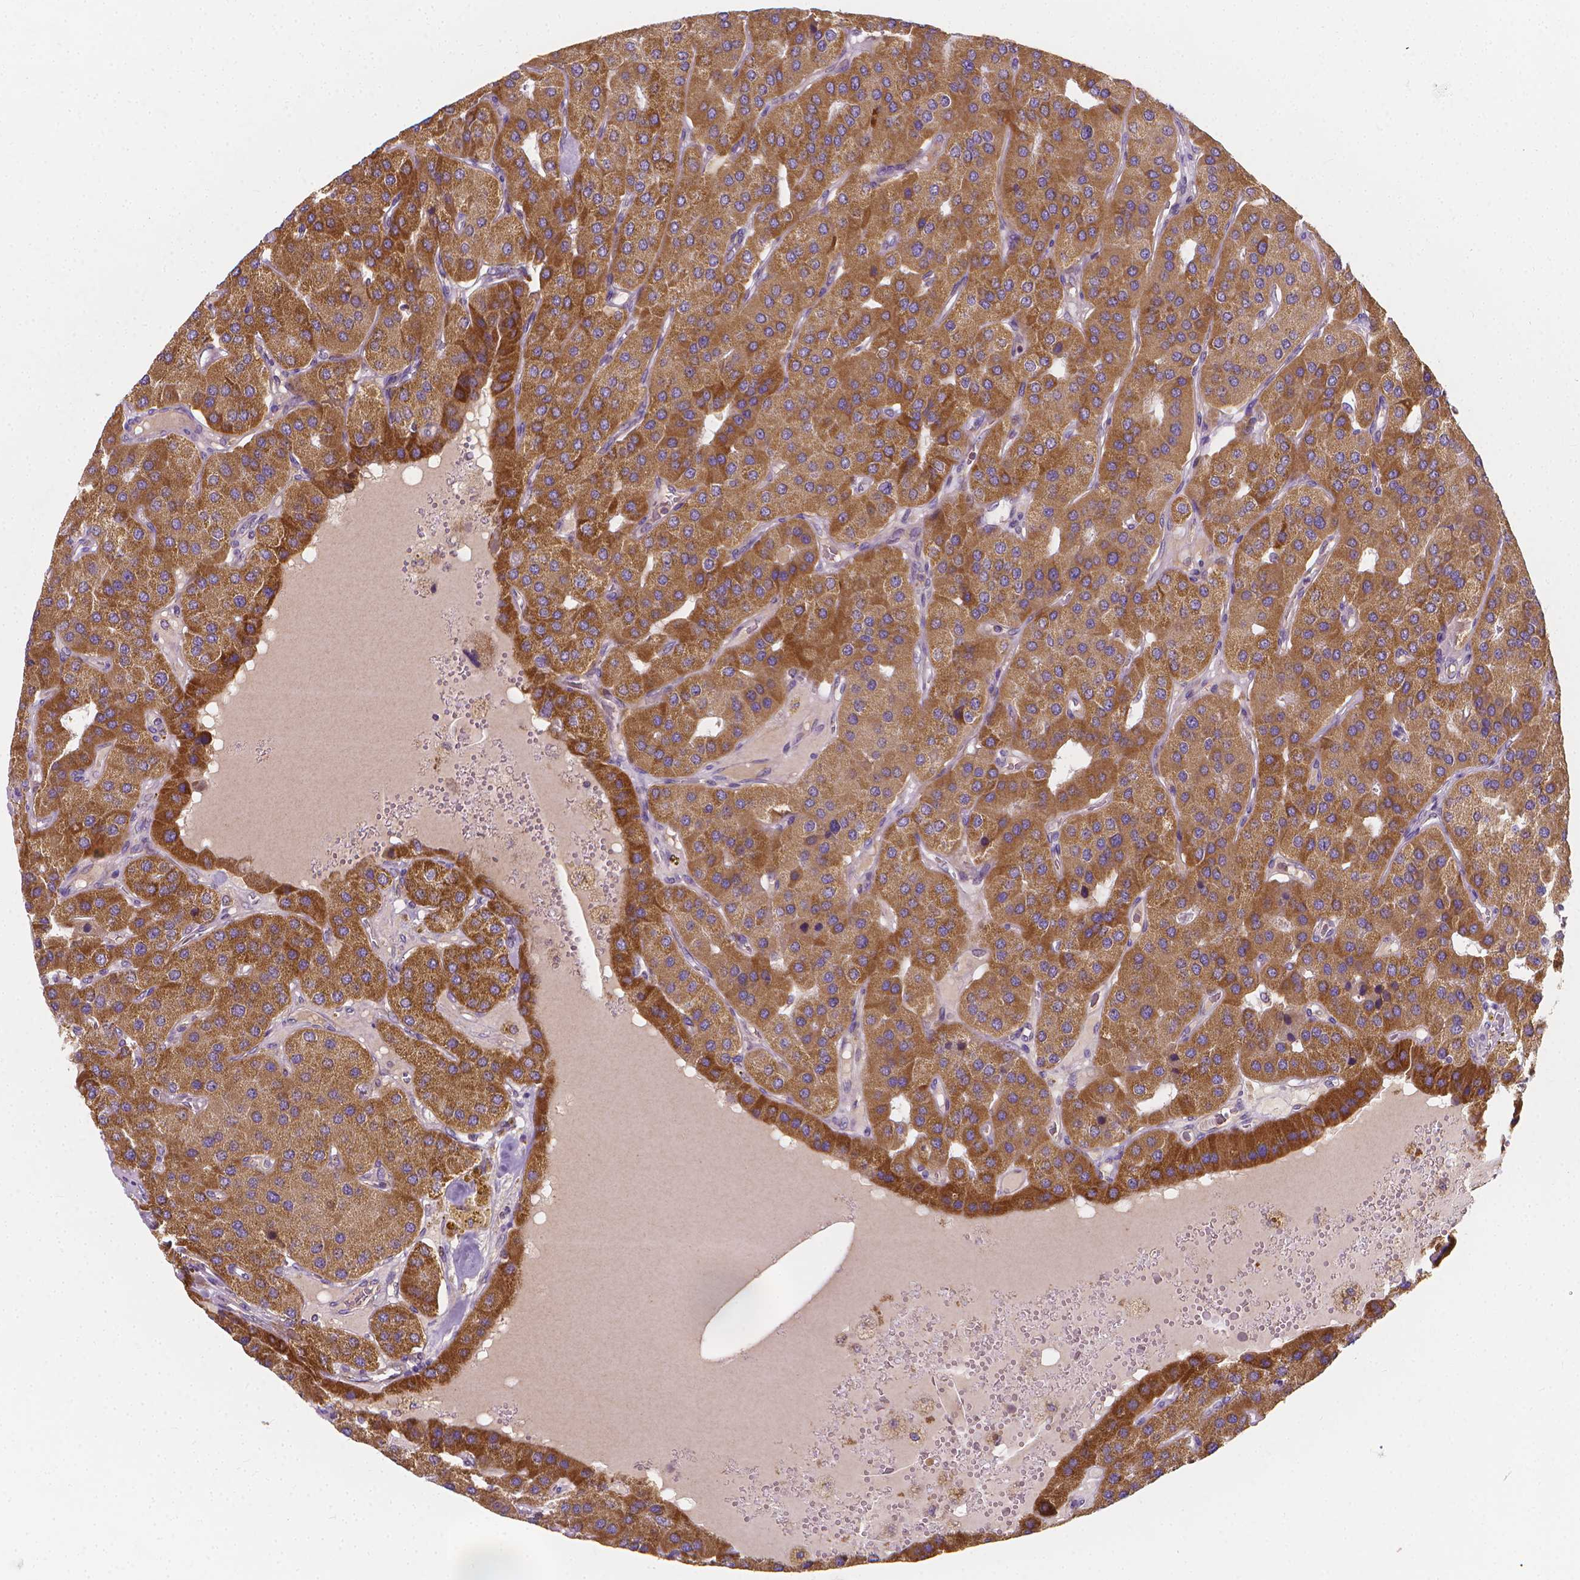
{"staining": {"intensity": "moderate", "quantity": ">75%", "location": "cytoplasmic/membranous"}, "tissue": "parathyroid gland", "cell_type": "Glandular cells", "image_type": "normal", "snomed": [{"axis": "morphology", "description": "Normal tissue, NOS"}, {"axis": "morphology", "description": "Adenoma, NOS"}, {"axis": "topography", "description": "Parathyroid gland"}], "caption": "This photomicrograph reveals immunohistochemistry (IHC) staining of normal parathyroid gland, with medium moderate cytoplasmic/membranous staining in about >75% of glandular cells.", "gene": "SNCAIP", "patient": {"sex": "female", "age": 86}}